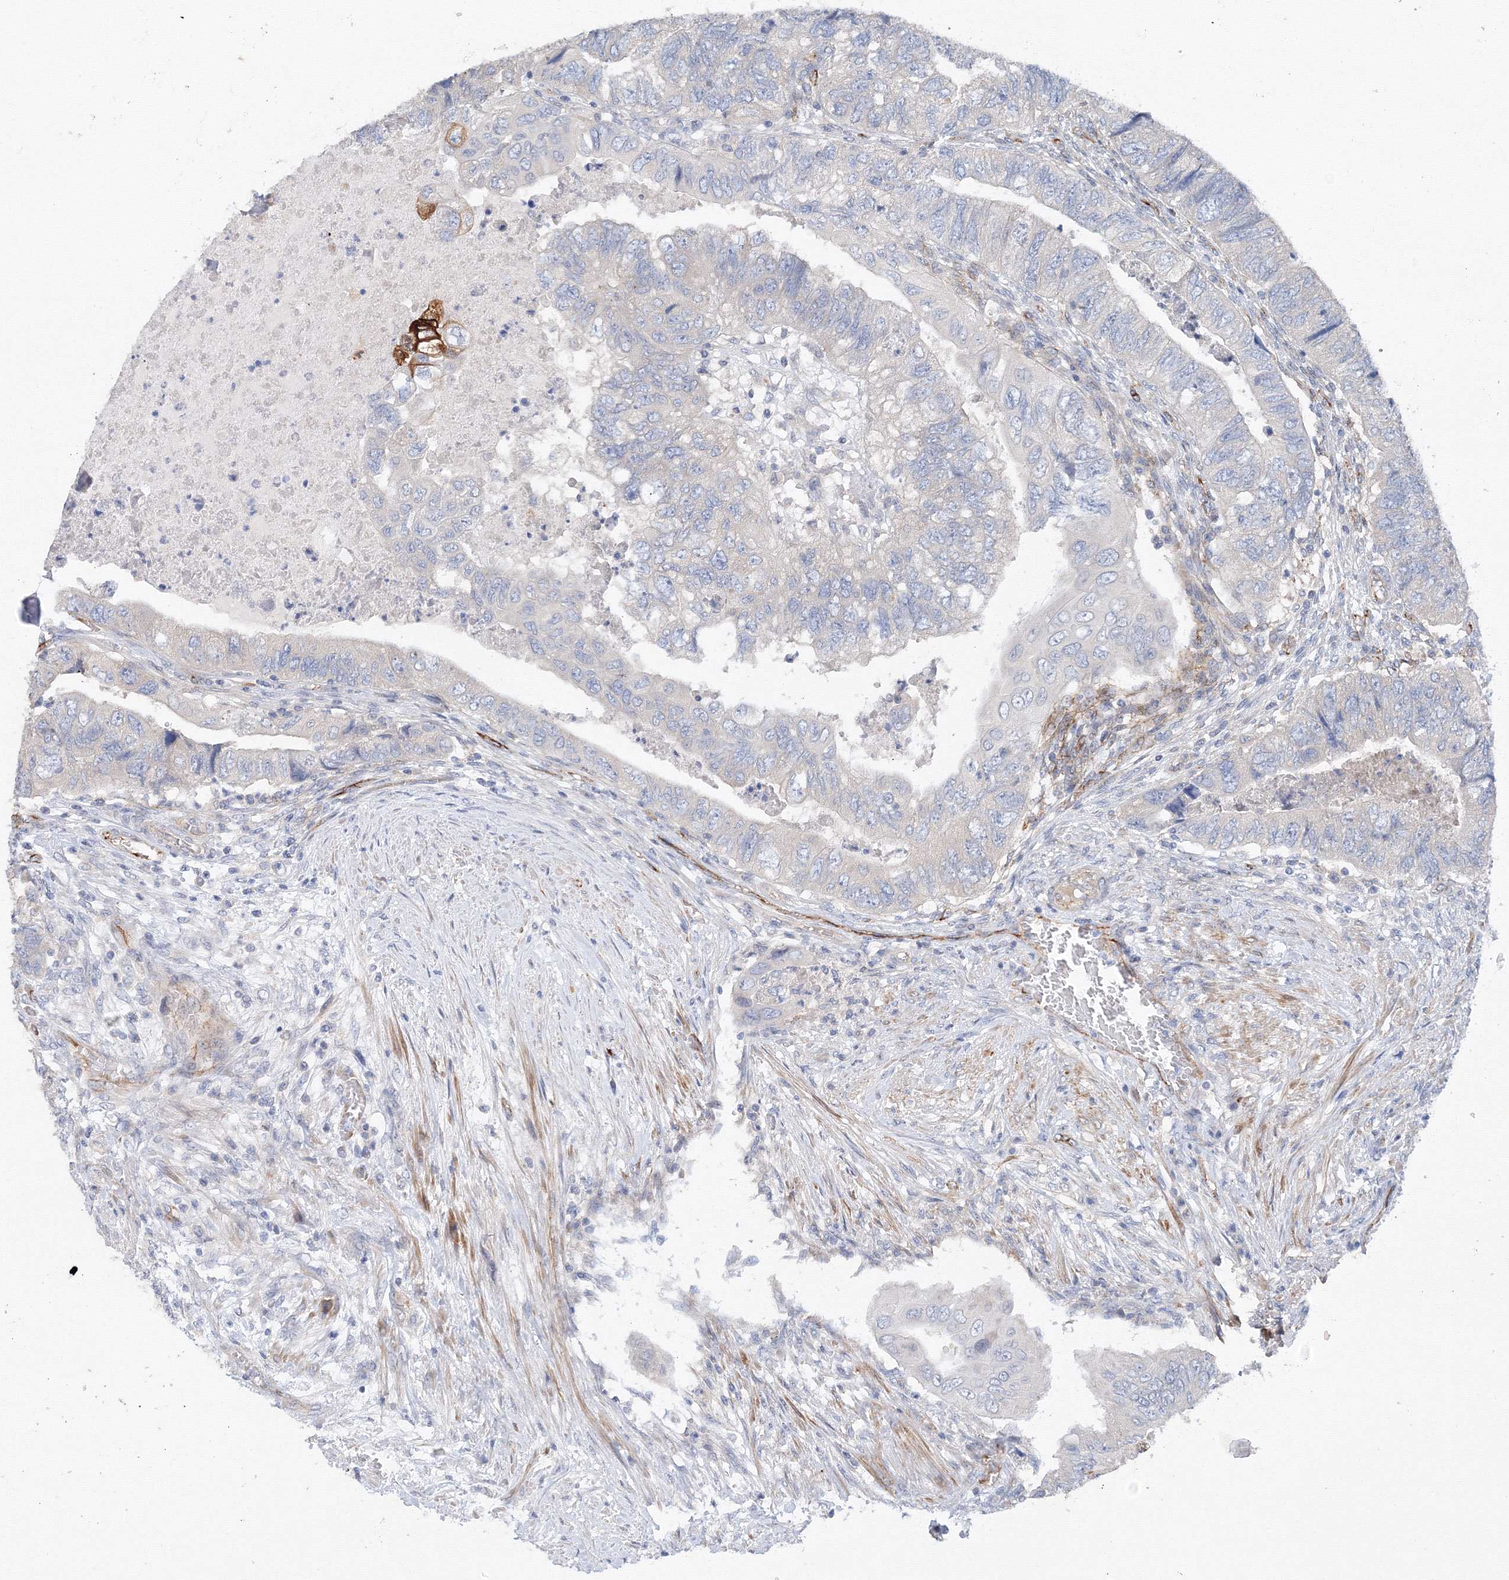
{"staining": {"intensity": "weak", "quantity": "<25%", "location": "cytoplasmic/membranous"}, "tissue": "colorectal cancer", "cell_type": "Tumor cells", "image_type": "cancer", "snomed": [{"axis": "morphology", "description": "Adenocarcinoma, NOS"}, {"axis": "topography", "description": "Rectum"}], "caption": "IHC image of neoplastic tissue: colorectal adenocarcinoma stained with DAB reveals no significant protein expression in tumor cells.", "gene": "DIS3L2", "patient": {"sex": "male", "age": 63}}